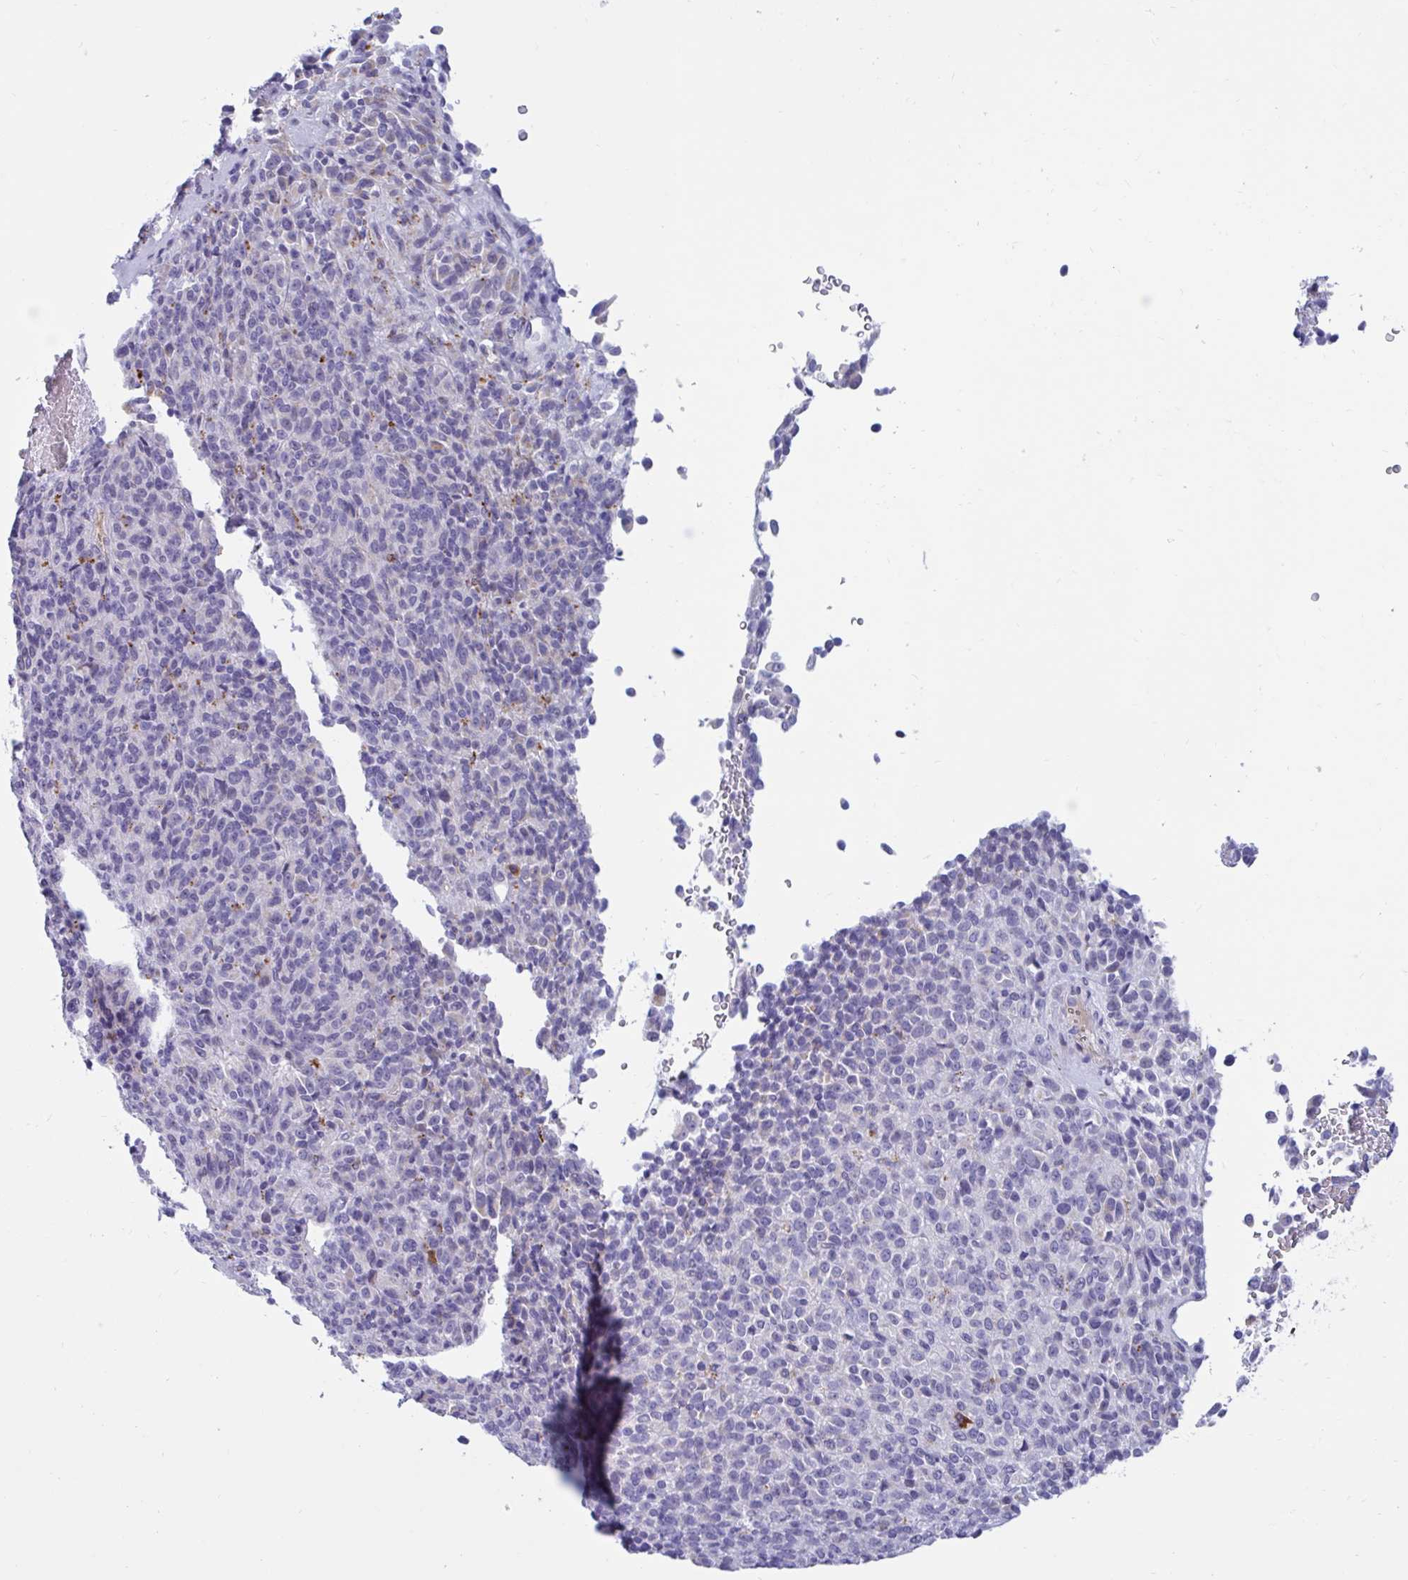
{"staining": {"intensity": "negative", "quantity": "none", "location": "none"}, "tissue": "melanoma", "cell_type": "Tumor cells", "image_type": "cancer", "snomed": [{"axis": "morphology", "description": "Malignant melanoma, Metastatic site"}, {"axis": "topography", "description": "Brain"}], "caption": "Human malignant melanoma (metastatic site) stained for a protein using IHC displays no positivity in tumor cells.", "gene": "FAM219B", "patient": {"sex": "female", "age": 56}}